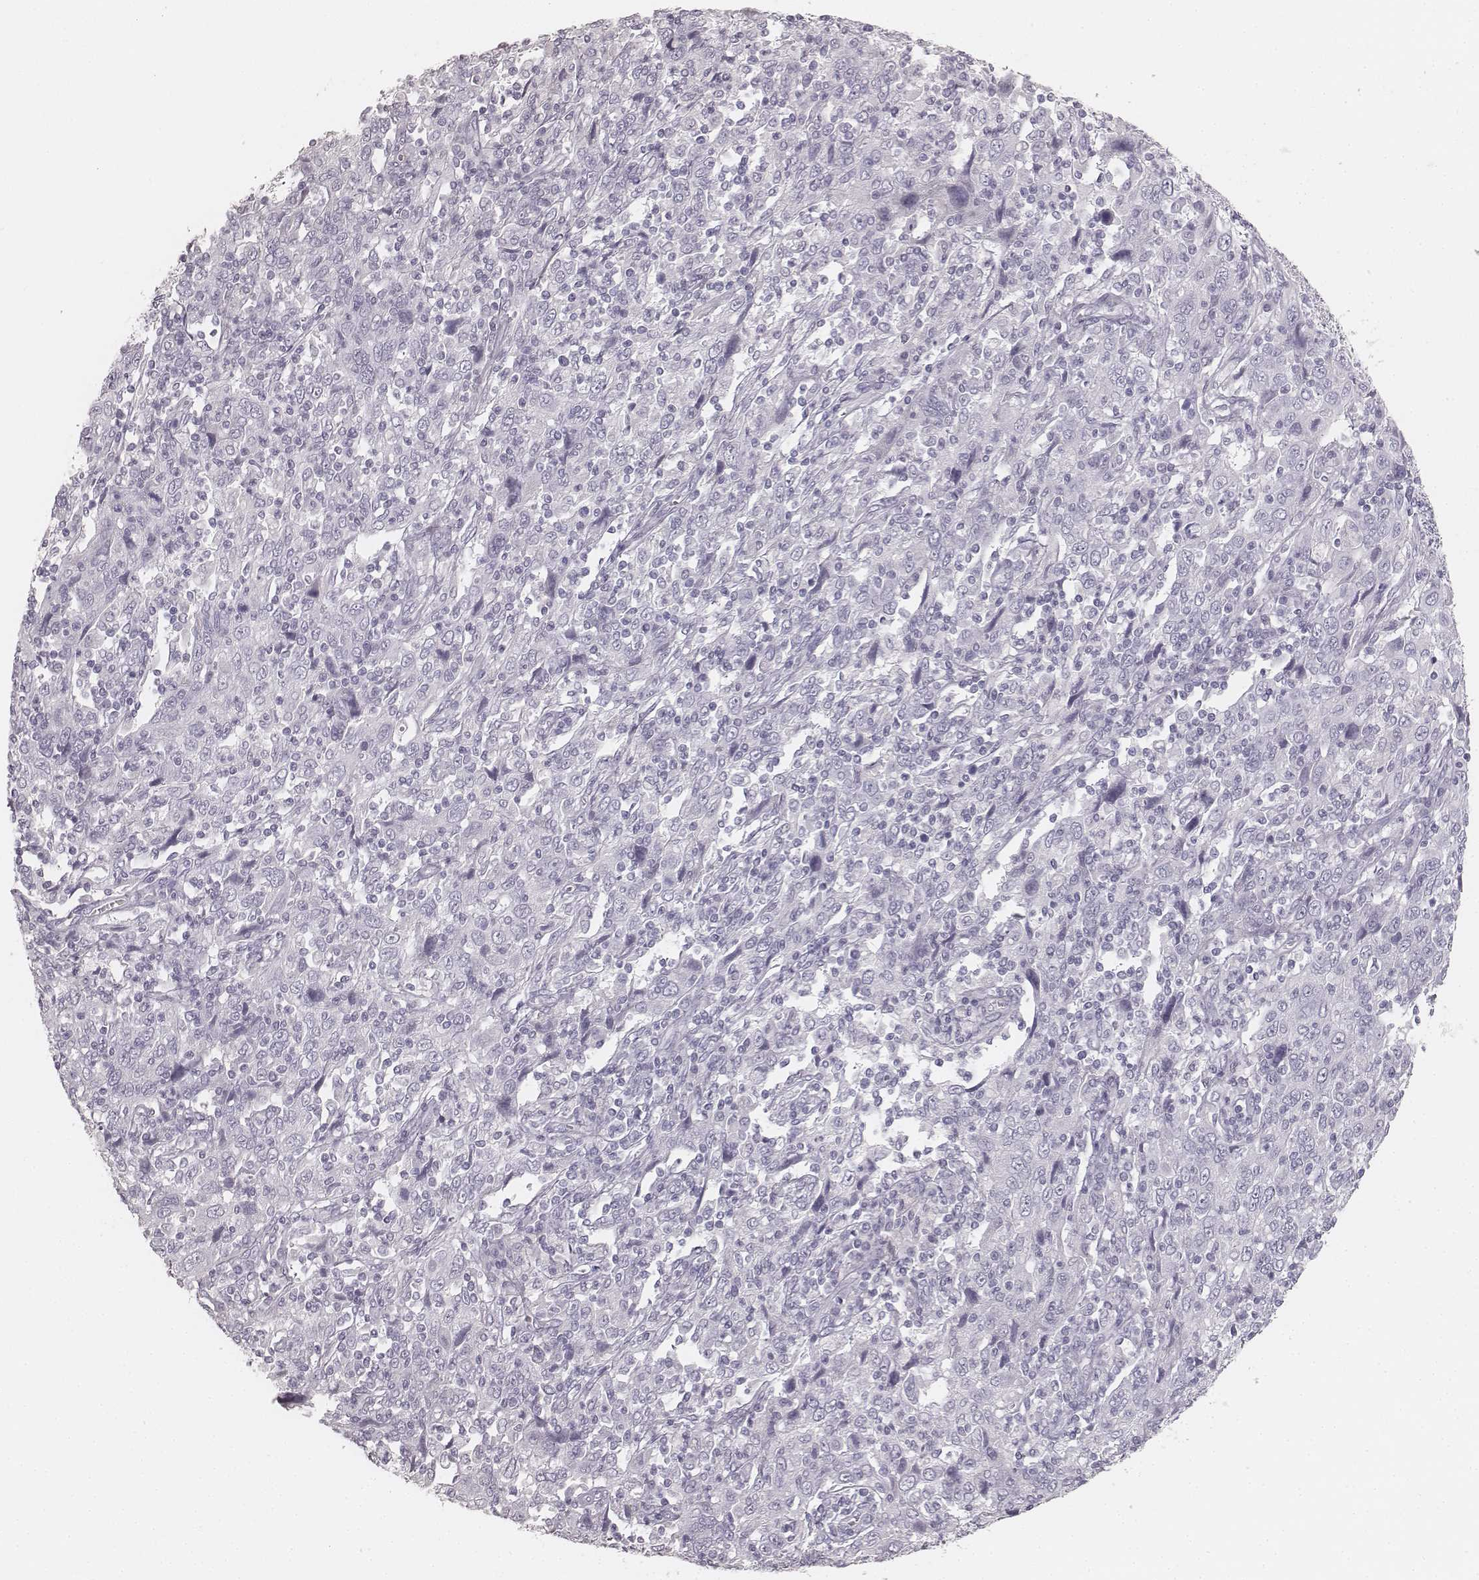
{"staining": {"intensity": "negative", "quantity": "none", "location": "none"}, "tissue": "cervical cancer", "cell_type": "Tumor cells", "image_type": "cancer", "snomed": [{"axis": "morphology", "description": "Squamous cell carcinoma, NOS"}, {"axis": "topography", "description": "Cervix"}], "caption": "Tumor cells are negative for brown protein staining in cervical squamous cell carcinoma.", "gene": "KRT34", "patient": {"sex": "female", "age": 46}}